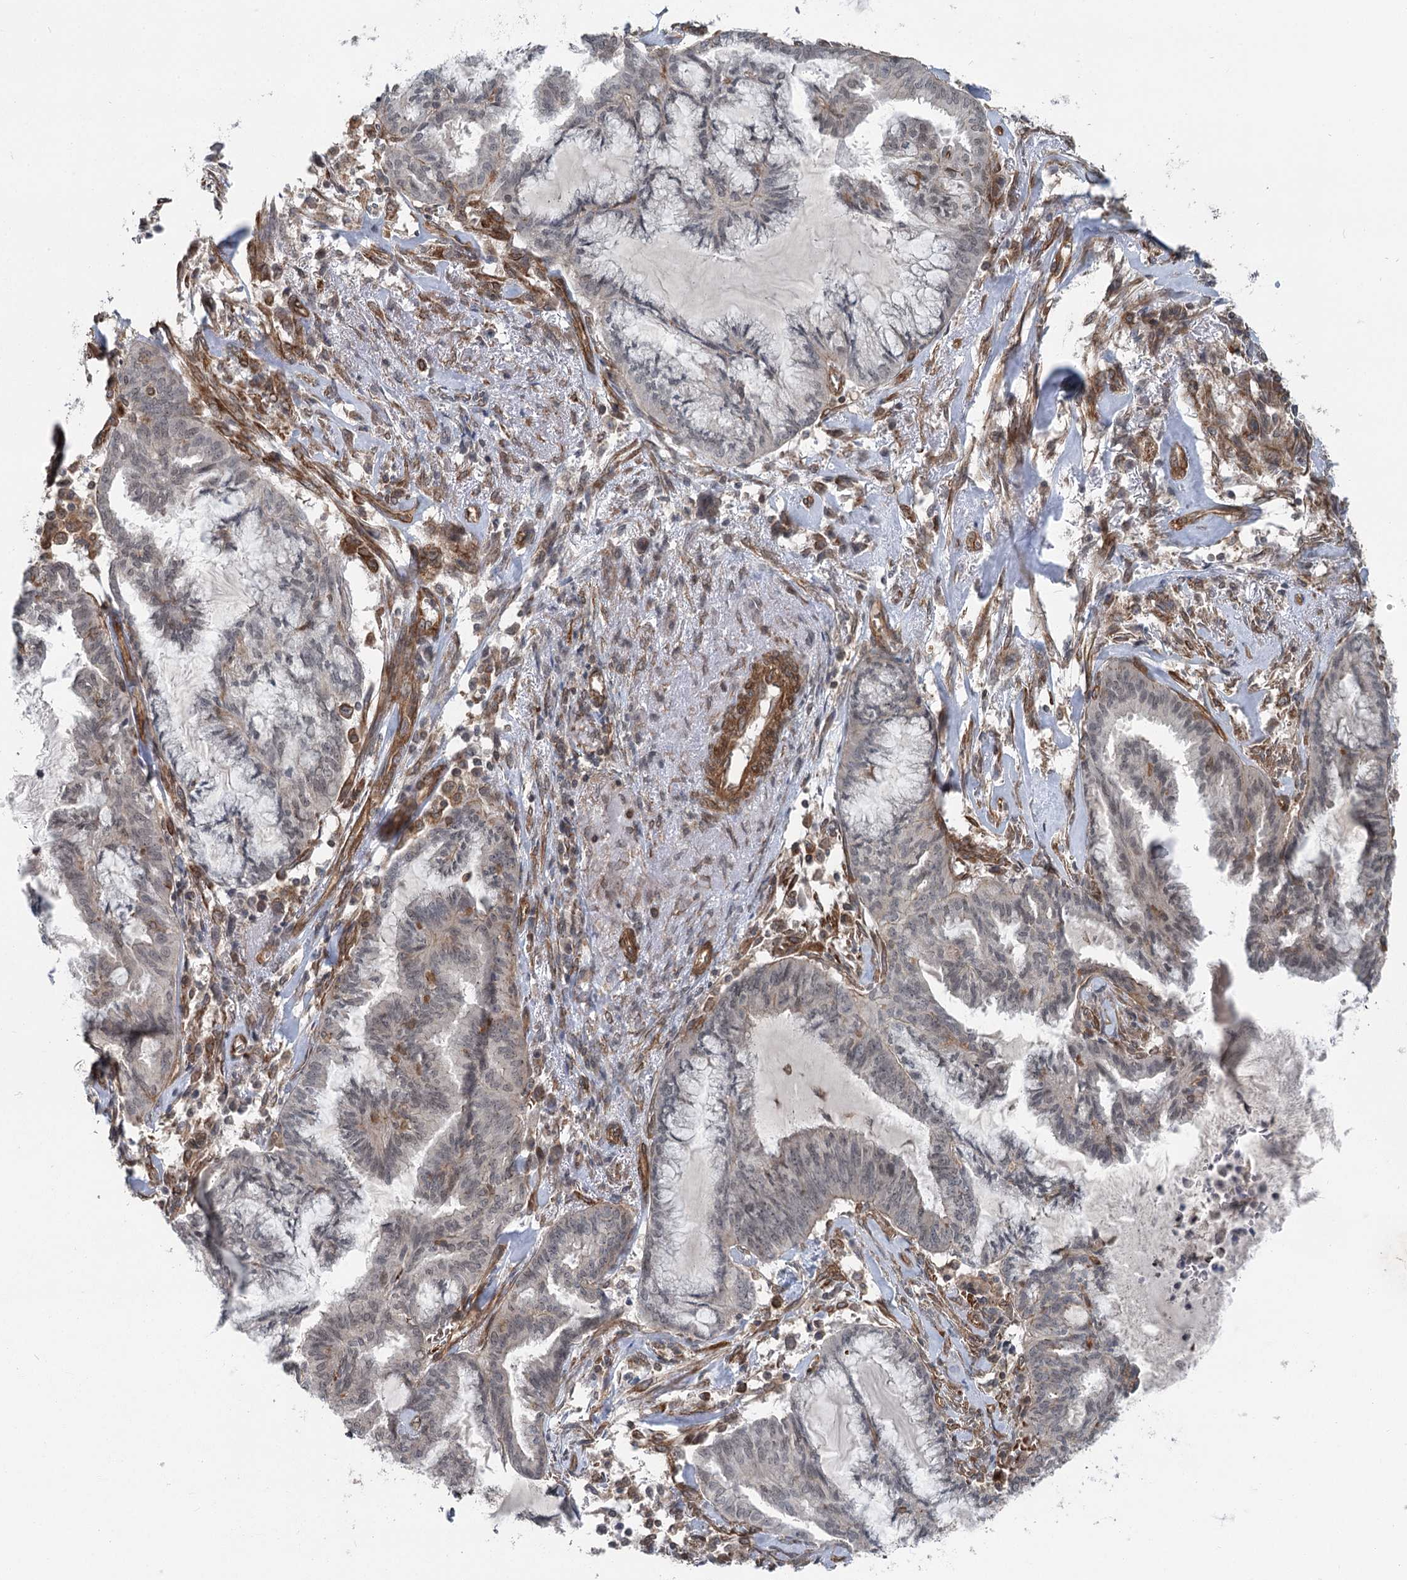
{"staining": {"intensity": "negative", "quantity": "none", "location": "none"}, "tissue": "endometrial cancer", "cell_type": "Tumor cells", "image_type": "cancer", "snomed": [{"axis": "morphology", "description": "Adenocarcinoma, NOS"}, {"axis": "topography", "description": "Endometrium"}], "caption": "Immunohistochemistry photomicrograph of adenocarcinoma (endometrial) stained for a protein (brown), which exhibits no expression in tumor cells. The staining is performed using DAB brown chromogen with nuclei counter-stained in using hematoxylin.", "gene": "IQSEC1", "patient": {"sex": "female", "age": 86}}